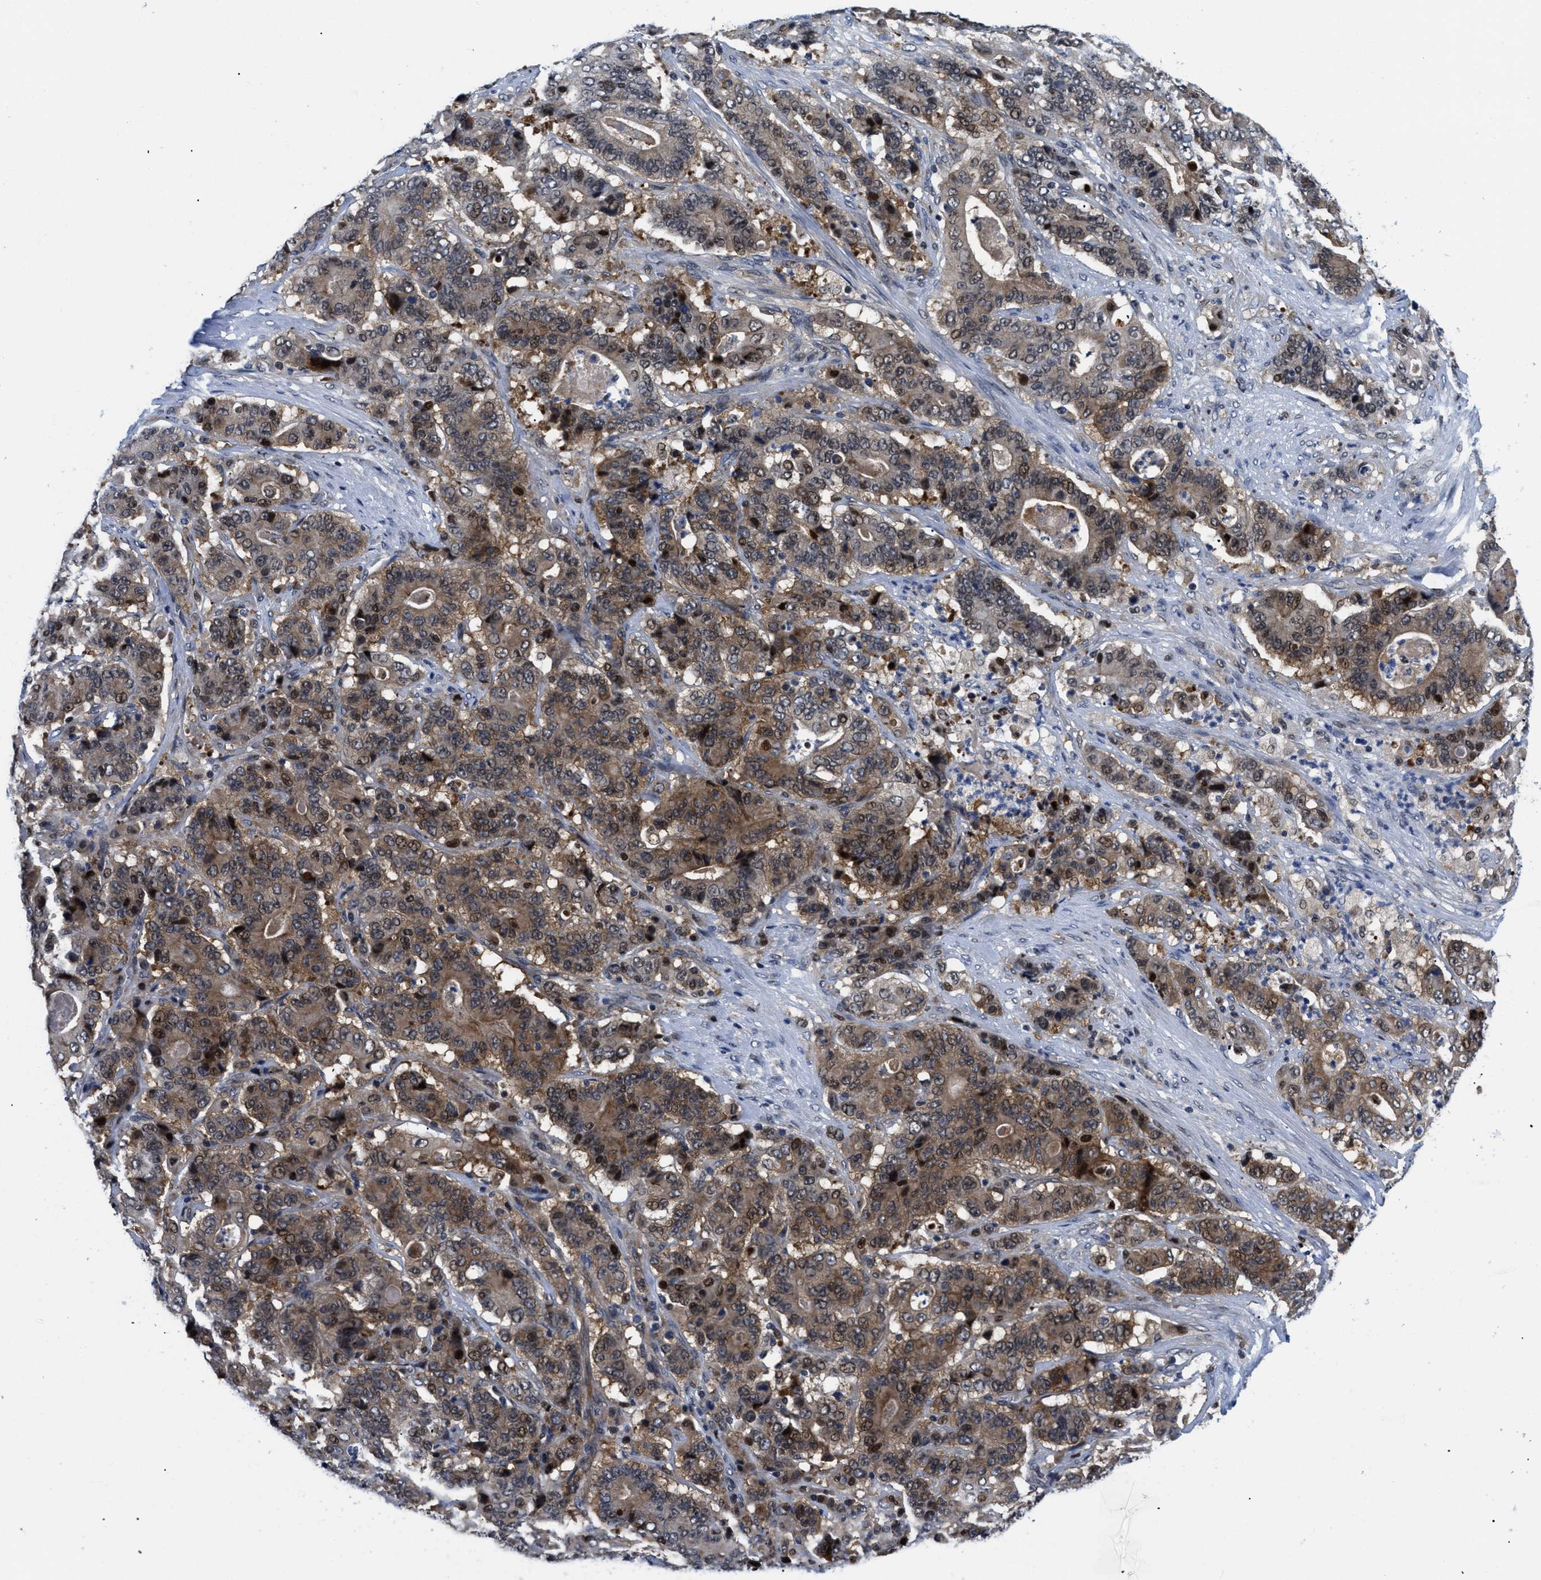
{"staining": {"intensity": "moderate", "quantity": ">75%", "location": "cytoplasmic/membranous,nuclear"}, "tissue": "stomach cancer", "cell_type": "Tumor cells", "image_type": "cancer", "snomed": [{"axis": "morphology", "description": "Adenocarcinoma, NOS"}, {"axis": "topography", "description": "Stomach"}], "caption": "Moderate cytoplasmic/membranous and nuclear protein staining is identified in about >75% of tumor cells in stomach cancer (adenocarcinoma). The staining was performed using DAB (3,3'-diaminobenzidine) to visualize the protein expression in brown, while the nuclei were stained in blue with hematoxylin (Magnification: 20x).", "gene": "SLC29A2", "patient": {"sex": "female", "age": 73}}